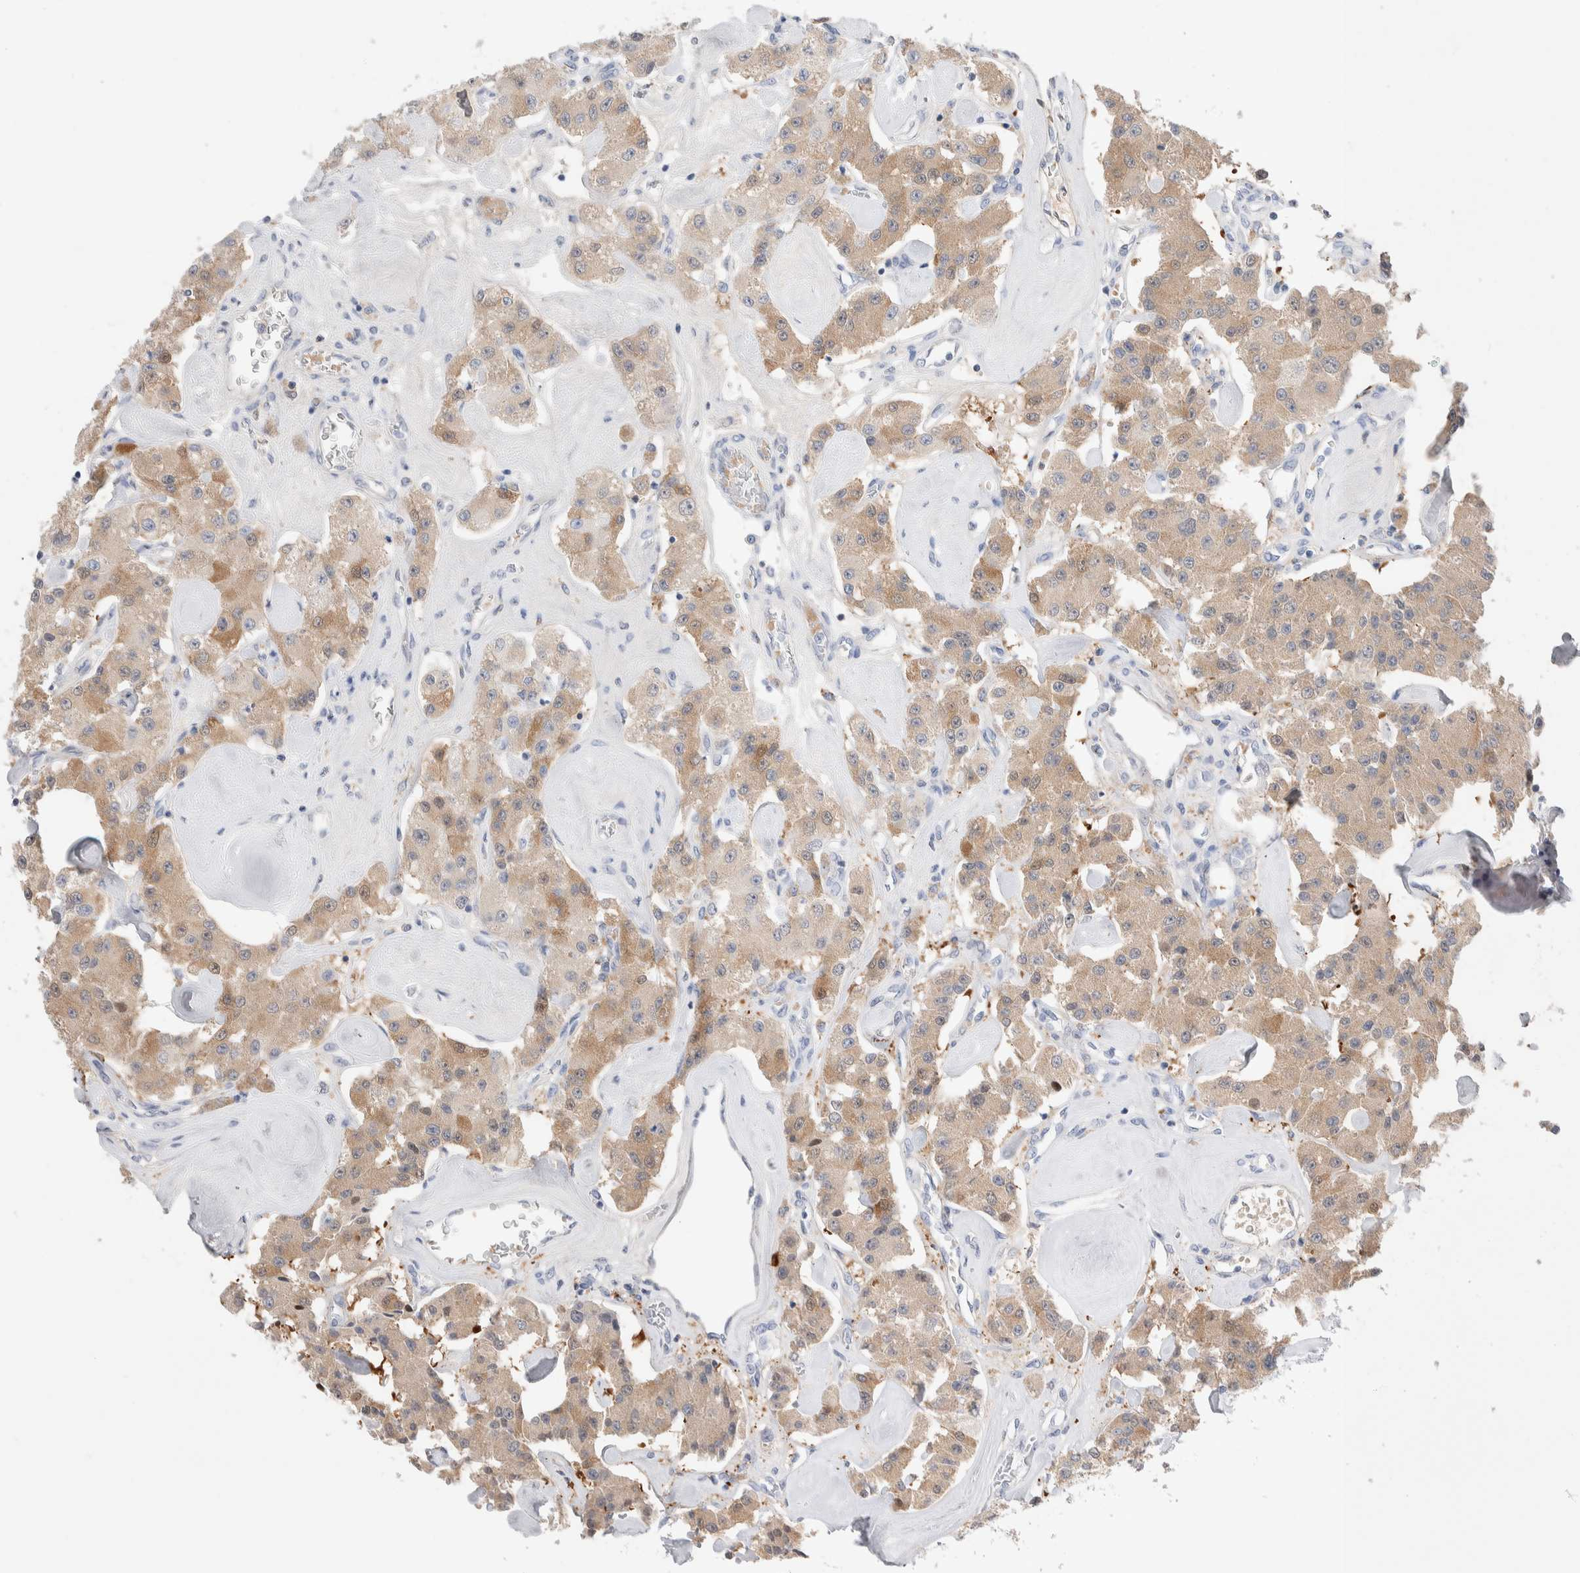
{"staining": {"intensity": "weak", "quantity": ">75%", "location": "cytoplasmic/membranous,nuclear"}, "tissue": "carcinoid", "cell_type": "Tumor cells", "image_type": "cancer", "snomed": [{"axis": "morphology", "description": "Carcinoid, malignant, NOS"}, {"axis": "topography", "description": "Pancreas"}], "caption": "Human malignant carcinoid stained with a protein marker reveals weak staining in tumor cells.", "gene": "GDA", "patient": {"sex": "male", "age": 41}}